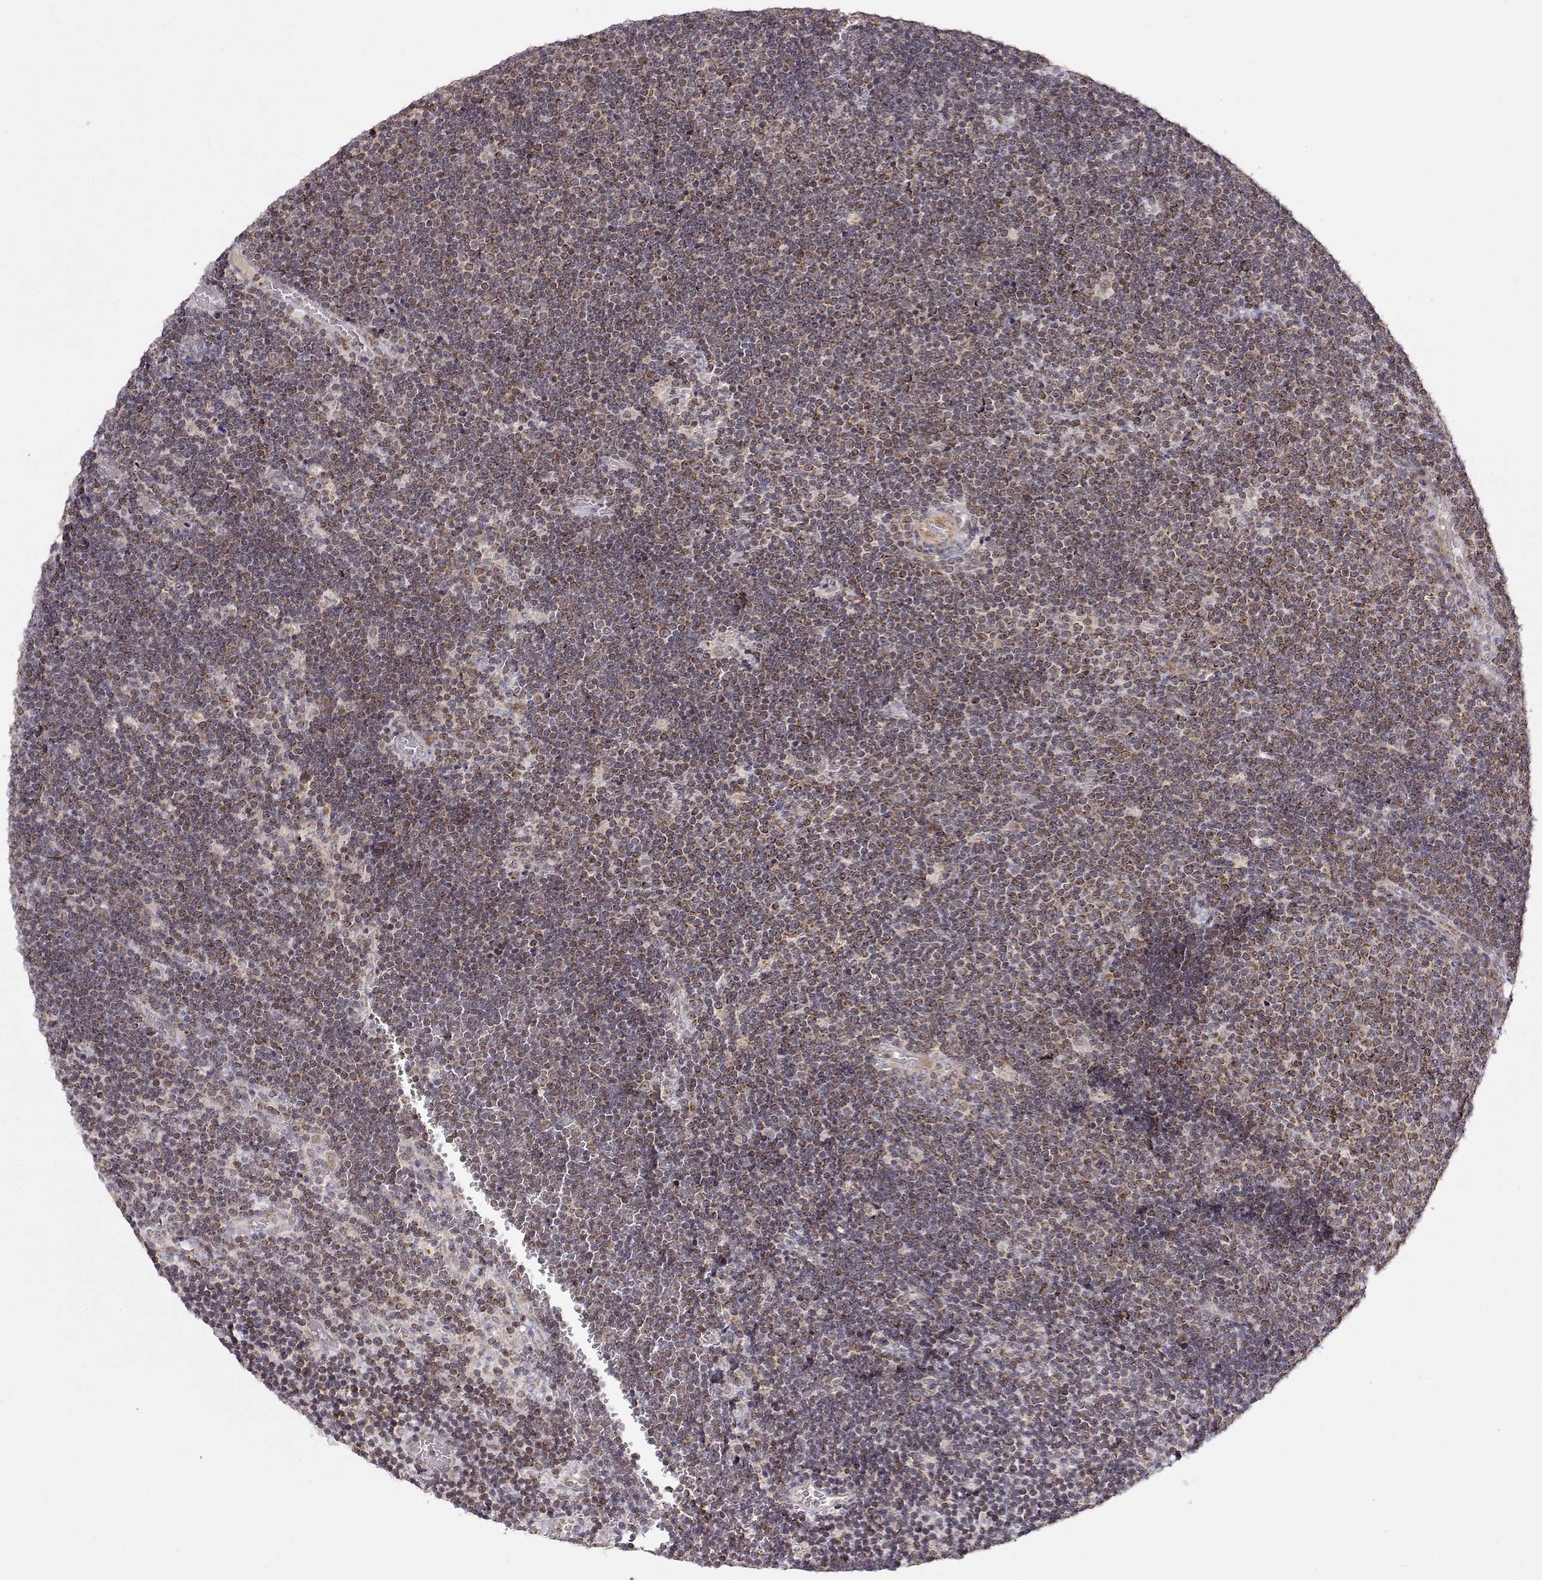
{"staining": {"intensity": "moderate", "quantity": ">75%", "location": "cytoplasmic/membranous"}, "tissue": "lymphoma", "cell_type": "Tumor cells", "image_type": "cancer", "snomed": [{"axis": "morphology", "description": "Malignant lymphoma, non-Hodgkin's type, Low grade"}, {"axis": "topography", "description": "Brain"}], "caption": "This histopathology image shows immunohistochemistry (IHC) staining of human malignant lymphoma, non-Hodgkin's type (low-grade), with medium moderate cytoplasmic/membranous expression in about >75% of tumor cells.", "gene": "EXOG", "patient": {"sex": "female", "age": 66}}